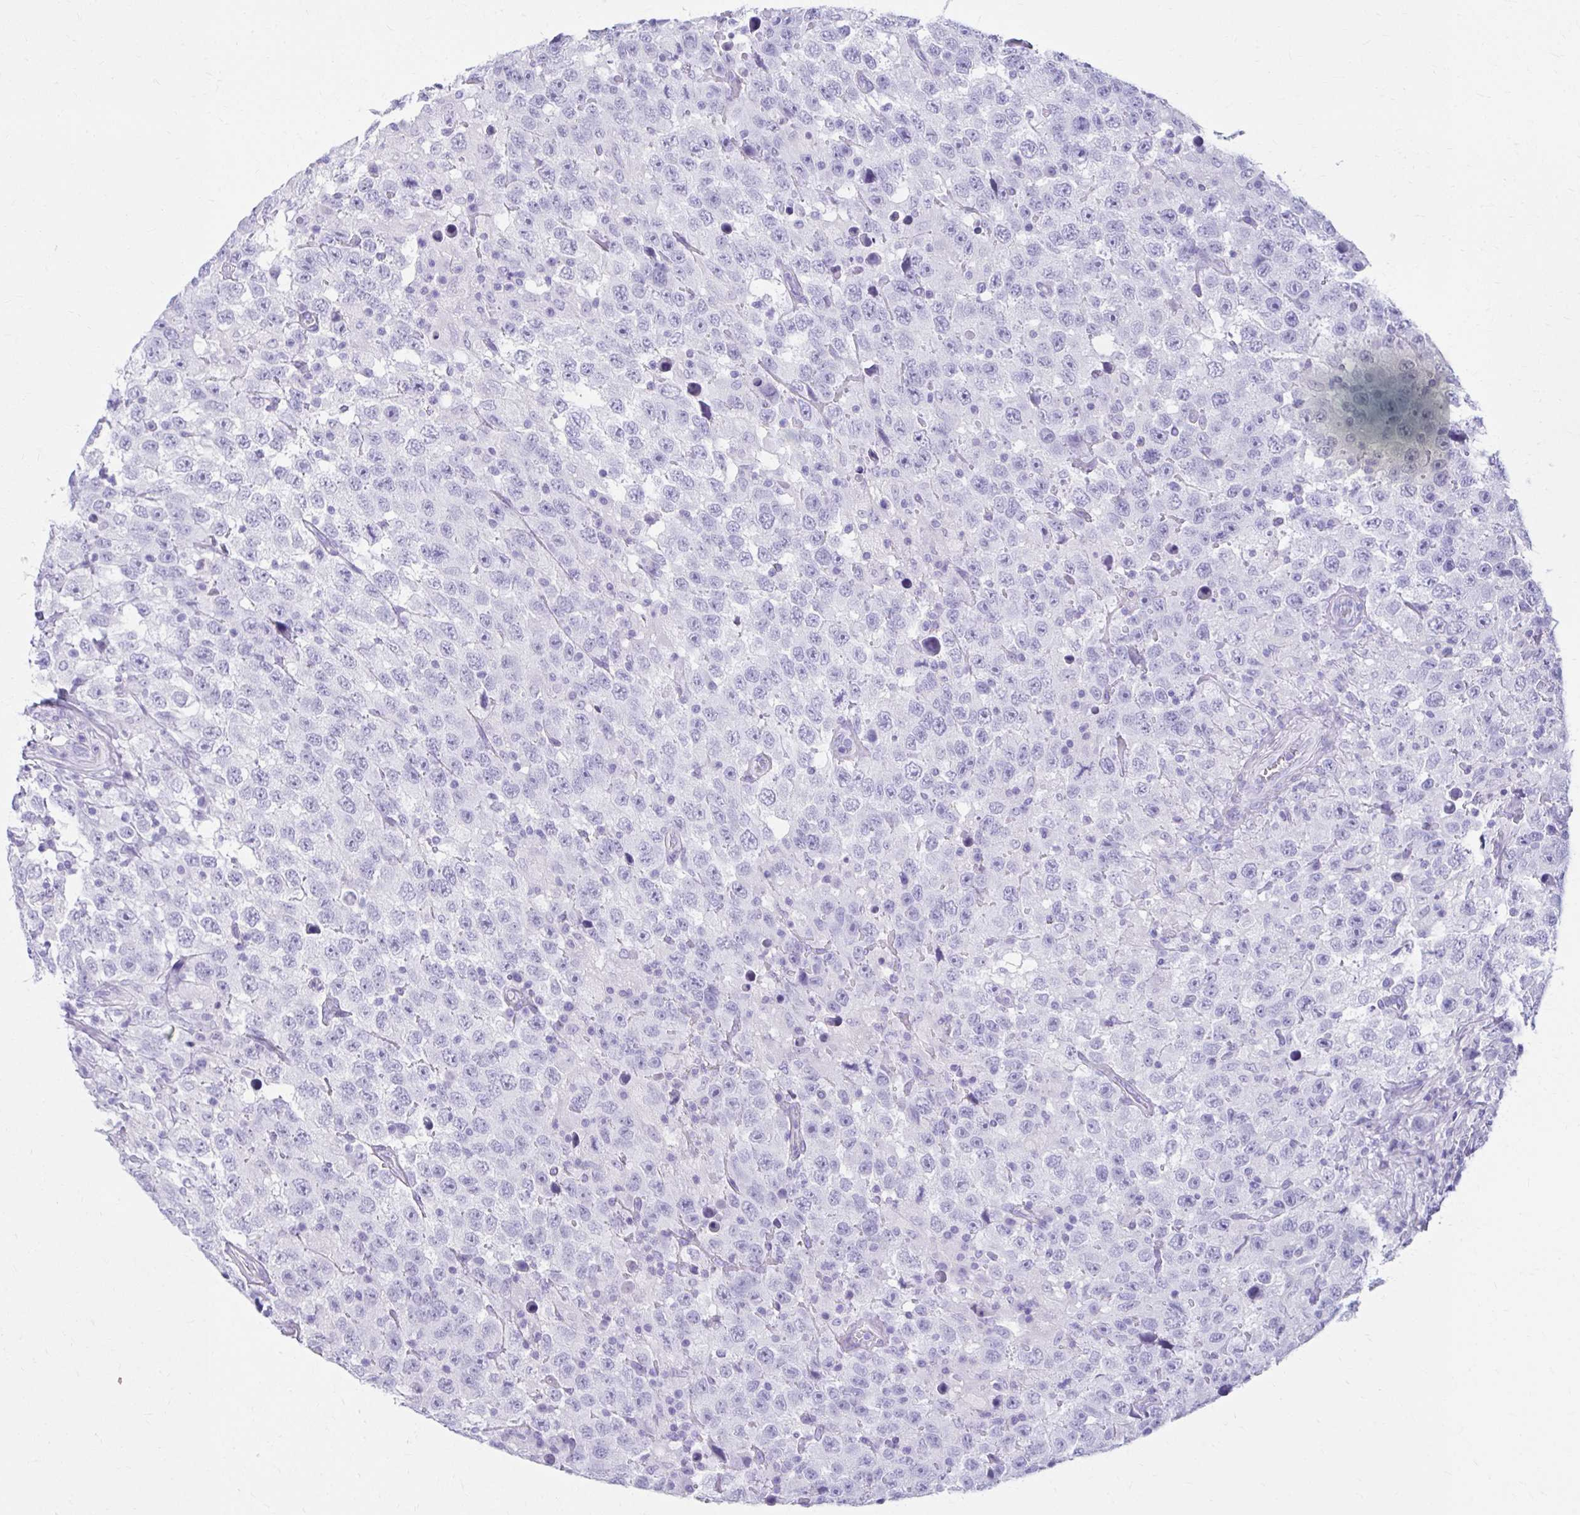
{"staining": {"intensity": "negative", "quantity": "none", "location": "none"}, "tissue": "testis cancer", "cell_type": "Tumor cells", "image_type": "cancer", "snomed": [{"axis": "morphology", "description": "Seminoma, NOS"}, {"axis": "topography", "description": "Testis"}], "caption": "Testis cancer (seminoma) was stained to show a protein in brown. There is no significant expression in tumor cells. The staining is performed using DAB brown chromogen with nuclei counter-stained in using hematoxylin.", "gene": "ATP4B", "patient": {"sex": "male", "age": 41}}